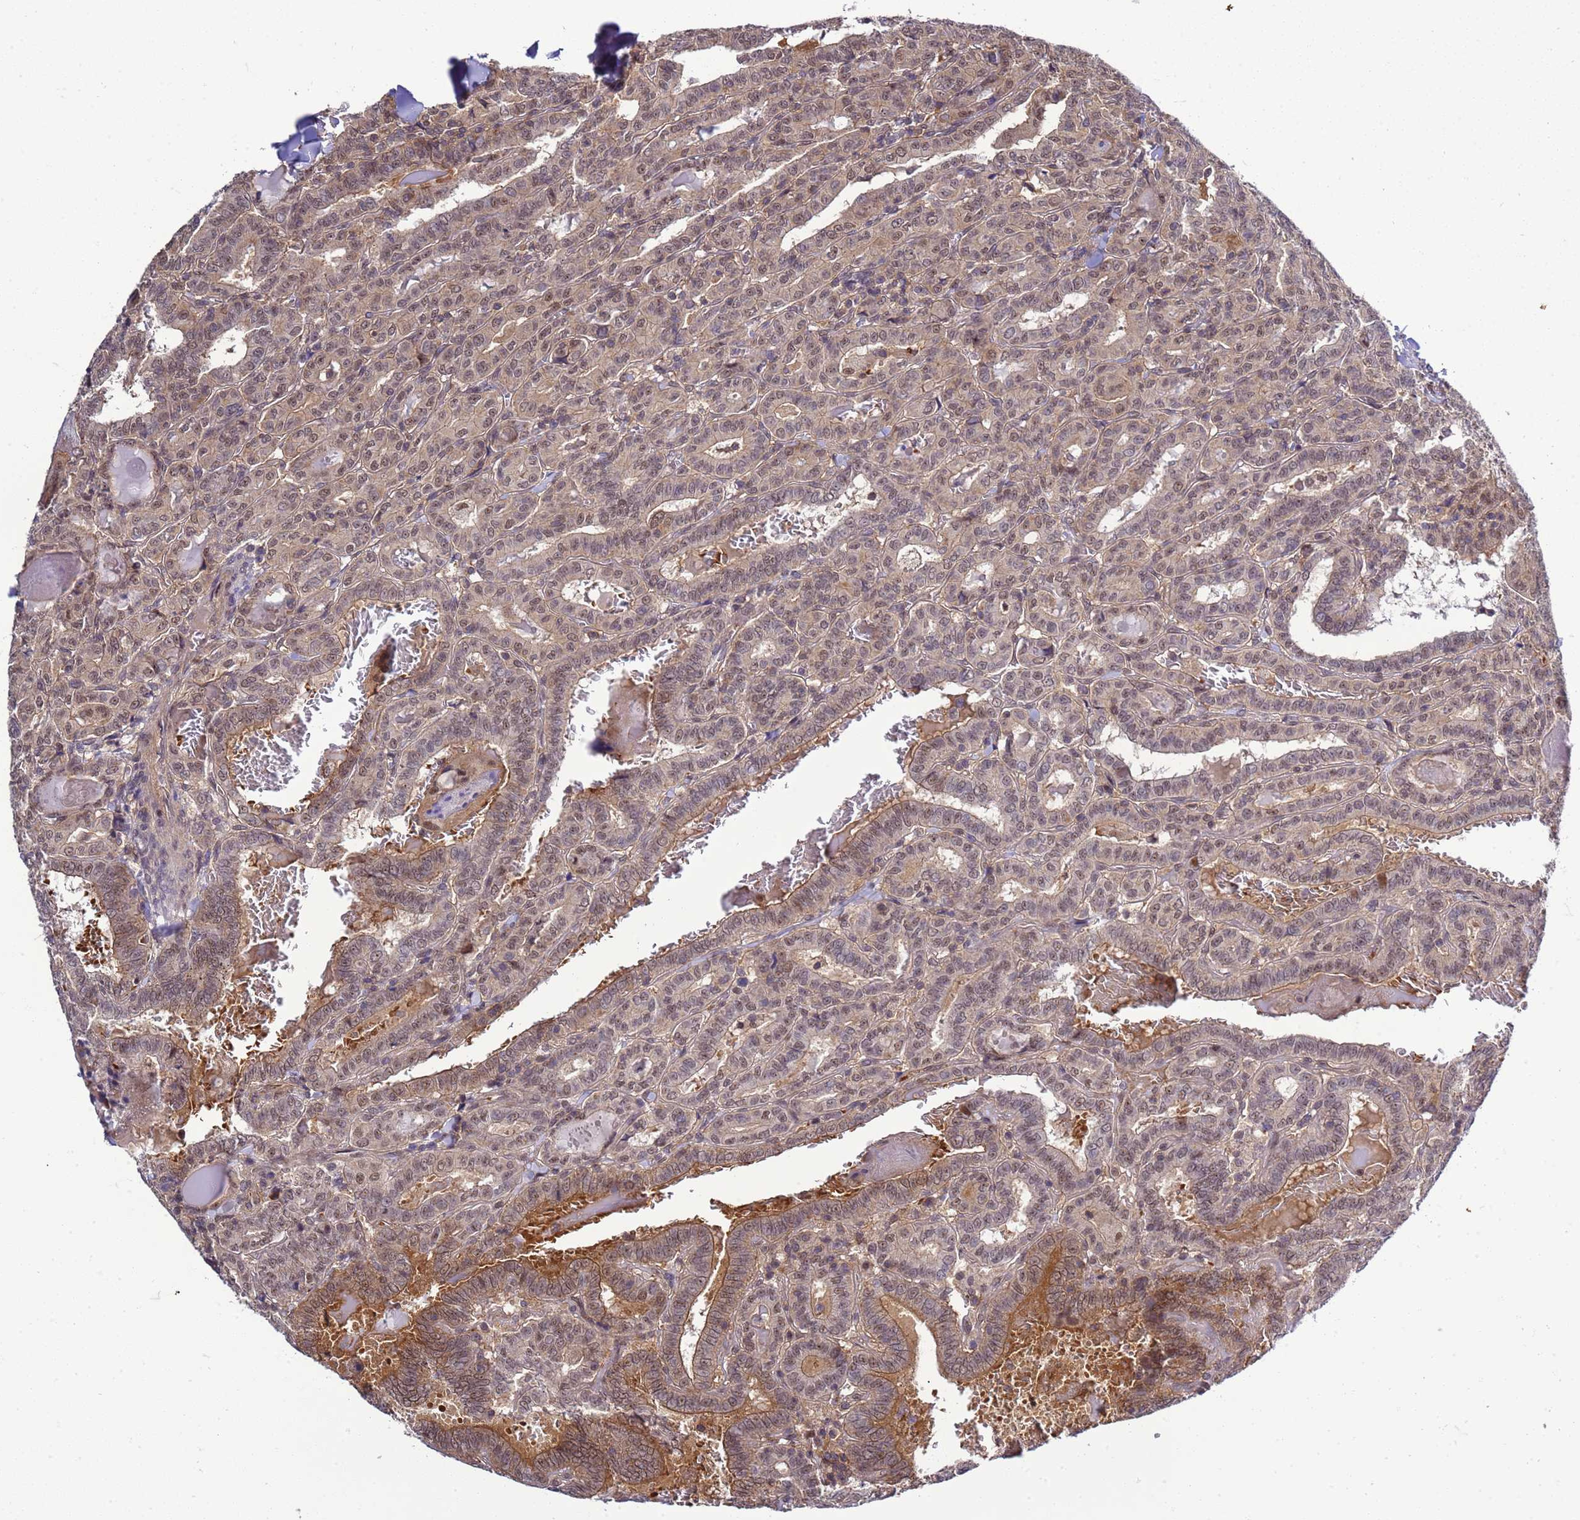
{"staining": {"intensity": "moderate", "quantity": ">75%", "location": "cytoplasmic/membranous,nuclear"}, "tissue": "thyroid cancer", "cell_type": "Tumor cells", "image_type": "cancer", "snomed": [{"axis": "morphology", "description": "Papillary adenocarcinoma, NOS"}, {"axis": "topography", "description": "Thyroid gland"}], "caption": "Moderate cytoplasmic/membranous and nuclear staining for a protein is appreciated in approximately >75% of tumor cells of thyroid papillary adenocarcinoma using immunohistochemistry (IHC).", "gene": "GEN1", "patient": {"sex": "female", "age": 72}}